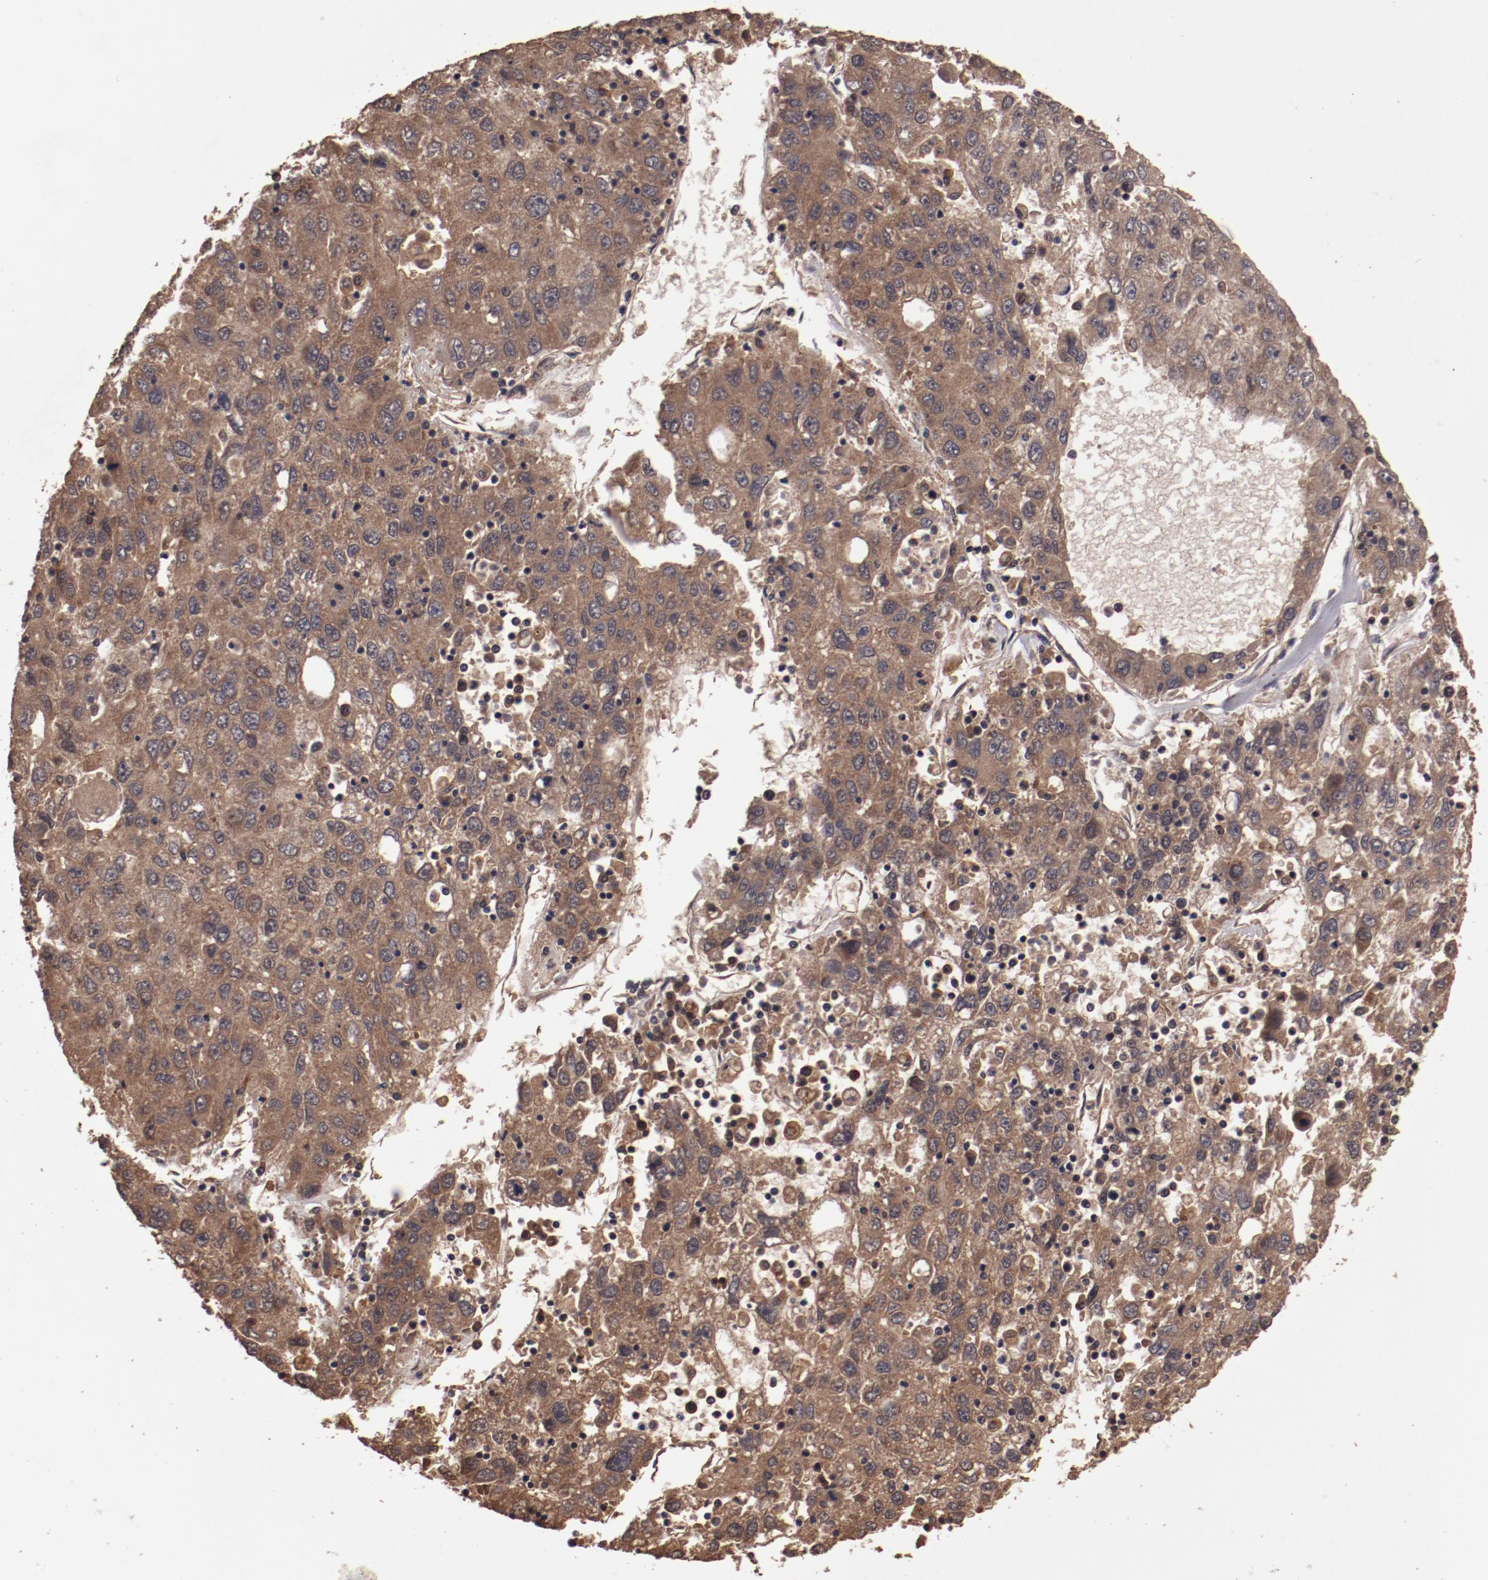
{"staining": {"intensity": "strong", "quantity": ">75%", "location": "cytoplasmic/membranous"}, "tissue": "liver cancer", "cell_type": "Tumor cells", "image_type": "cancer", "snomed": [{"axis": "morphology", "description": "Carcinoma, Hepatocellular, NOS"}, {"axis": "topography", "description": "Liver"}], "caption": "Immunohistochemical staining of human liver cancer shows high levels of strong cytoplasmic/membranous protein staining in approximately >75% of tumor cells. The protein of interest is stained brown, and the nuclei are stained in blue (DAB (3,3'-diaminobenzidine) IHC with brightfield microscopy, high magnification).", "gene": "TXNDC16", "patient": {"sex": "male", "age": 49}}